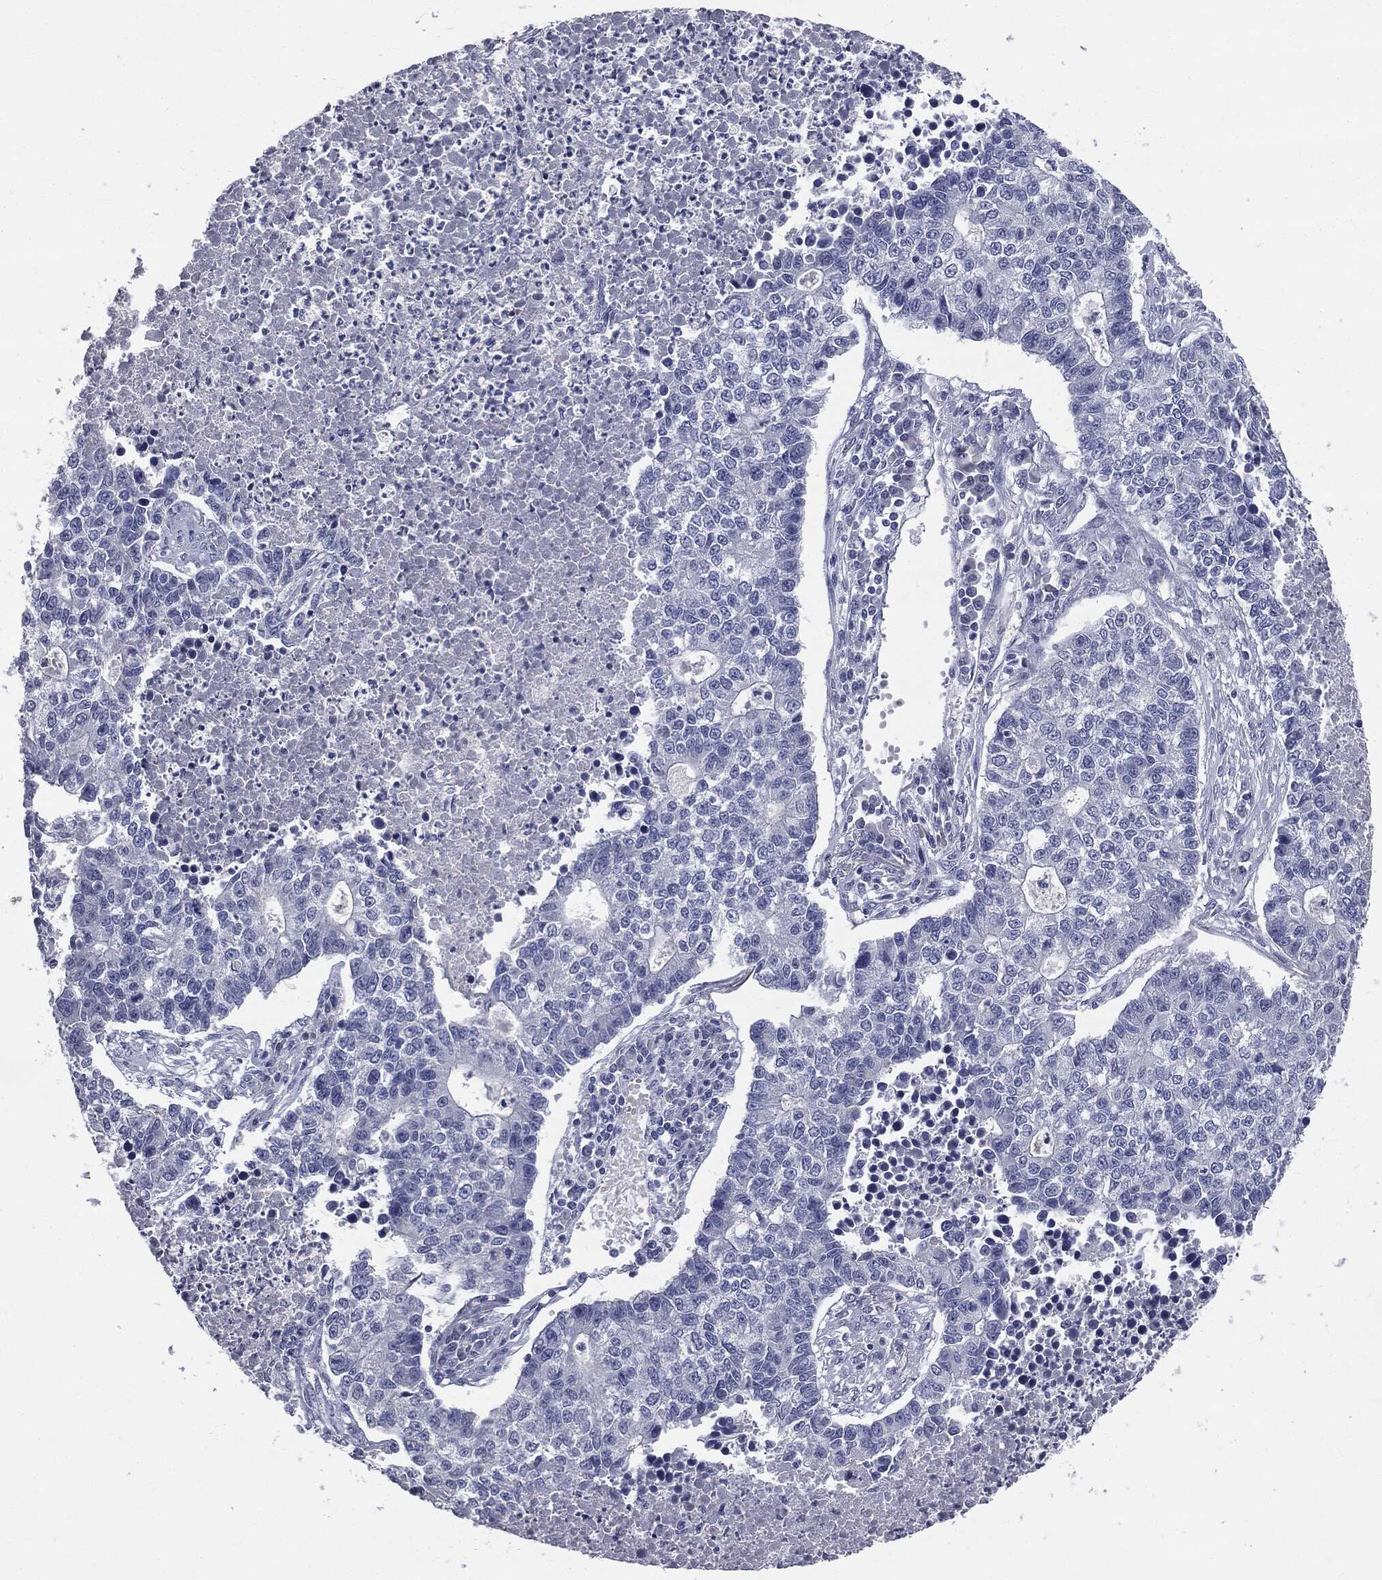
{"staining": {"intensity": "negative", "quantity": "none", "location": "none"}, "tissue": "lung cancer", "cell_type": "Tumor cells", "image_type": "cancer", "snomed": [{"axis": "morphology", "description": "Adenocarcinoma, NOS"}, {"axis": "topography", "description": "Lung"}], "caption": "A micrograph of human lung cancer is negative for staining in tumor cells.", "gene": "AFP", "patient": {"sex": "male", "age": 57}}